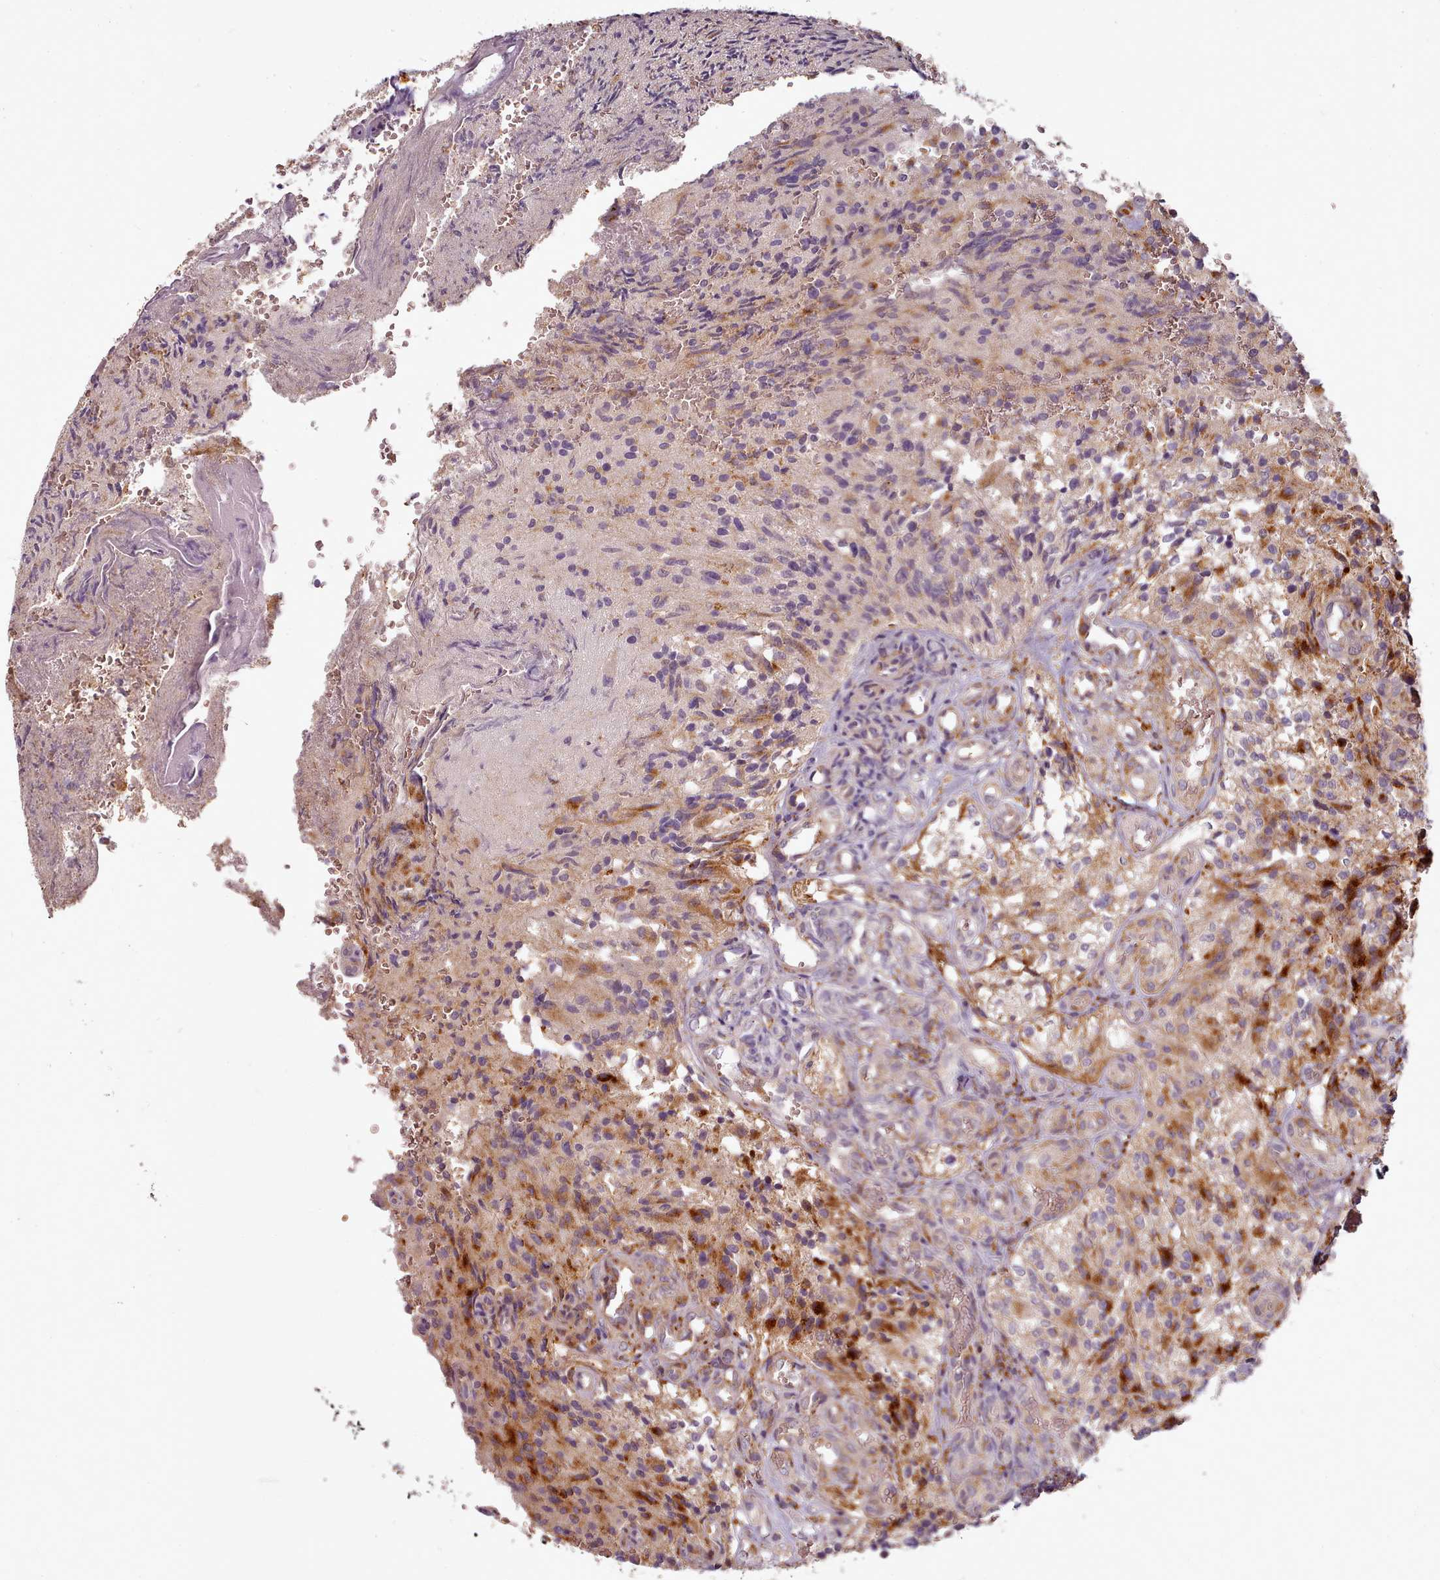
{"staining": {"intensity": "moderate", "quantity": "25%-75%", "location": "cytoplasmic/membranous"}, "tissue": "glioma", "cell_type": "Tumor cells", "image_type": "cancer", "snomed": [{"axis": "morphology", "description": "Normal tissue, NOS"}, {"axis": "morphology", "description": "Glioma, malignant, High grade"}, {"axis": "topography", "description": "Cerebral cortex"}], "caption": "High-magnification brightfield microscopy of glioma stained with DAB (brown) and counterstained with hematoxylin (blue). tumor cells exhibit moderate cytoplasmic/membranous positivity is identified in approximately25%-75% of cells.", "gene": "C1QTNF5", "patient": {"sex": "male", "age": 56}}